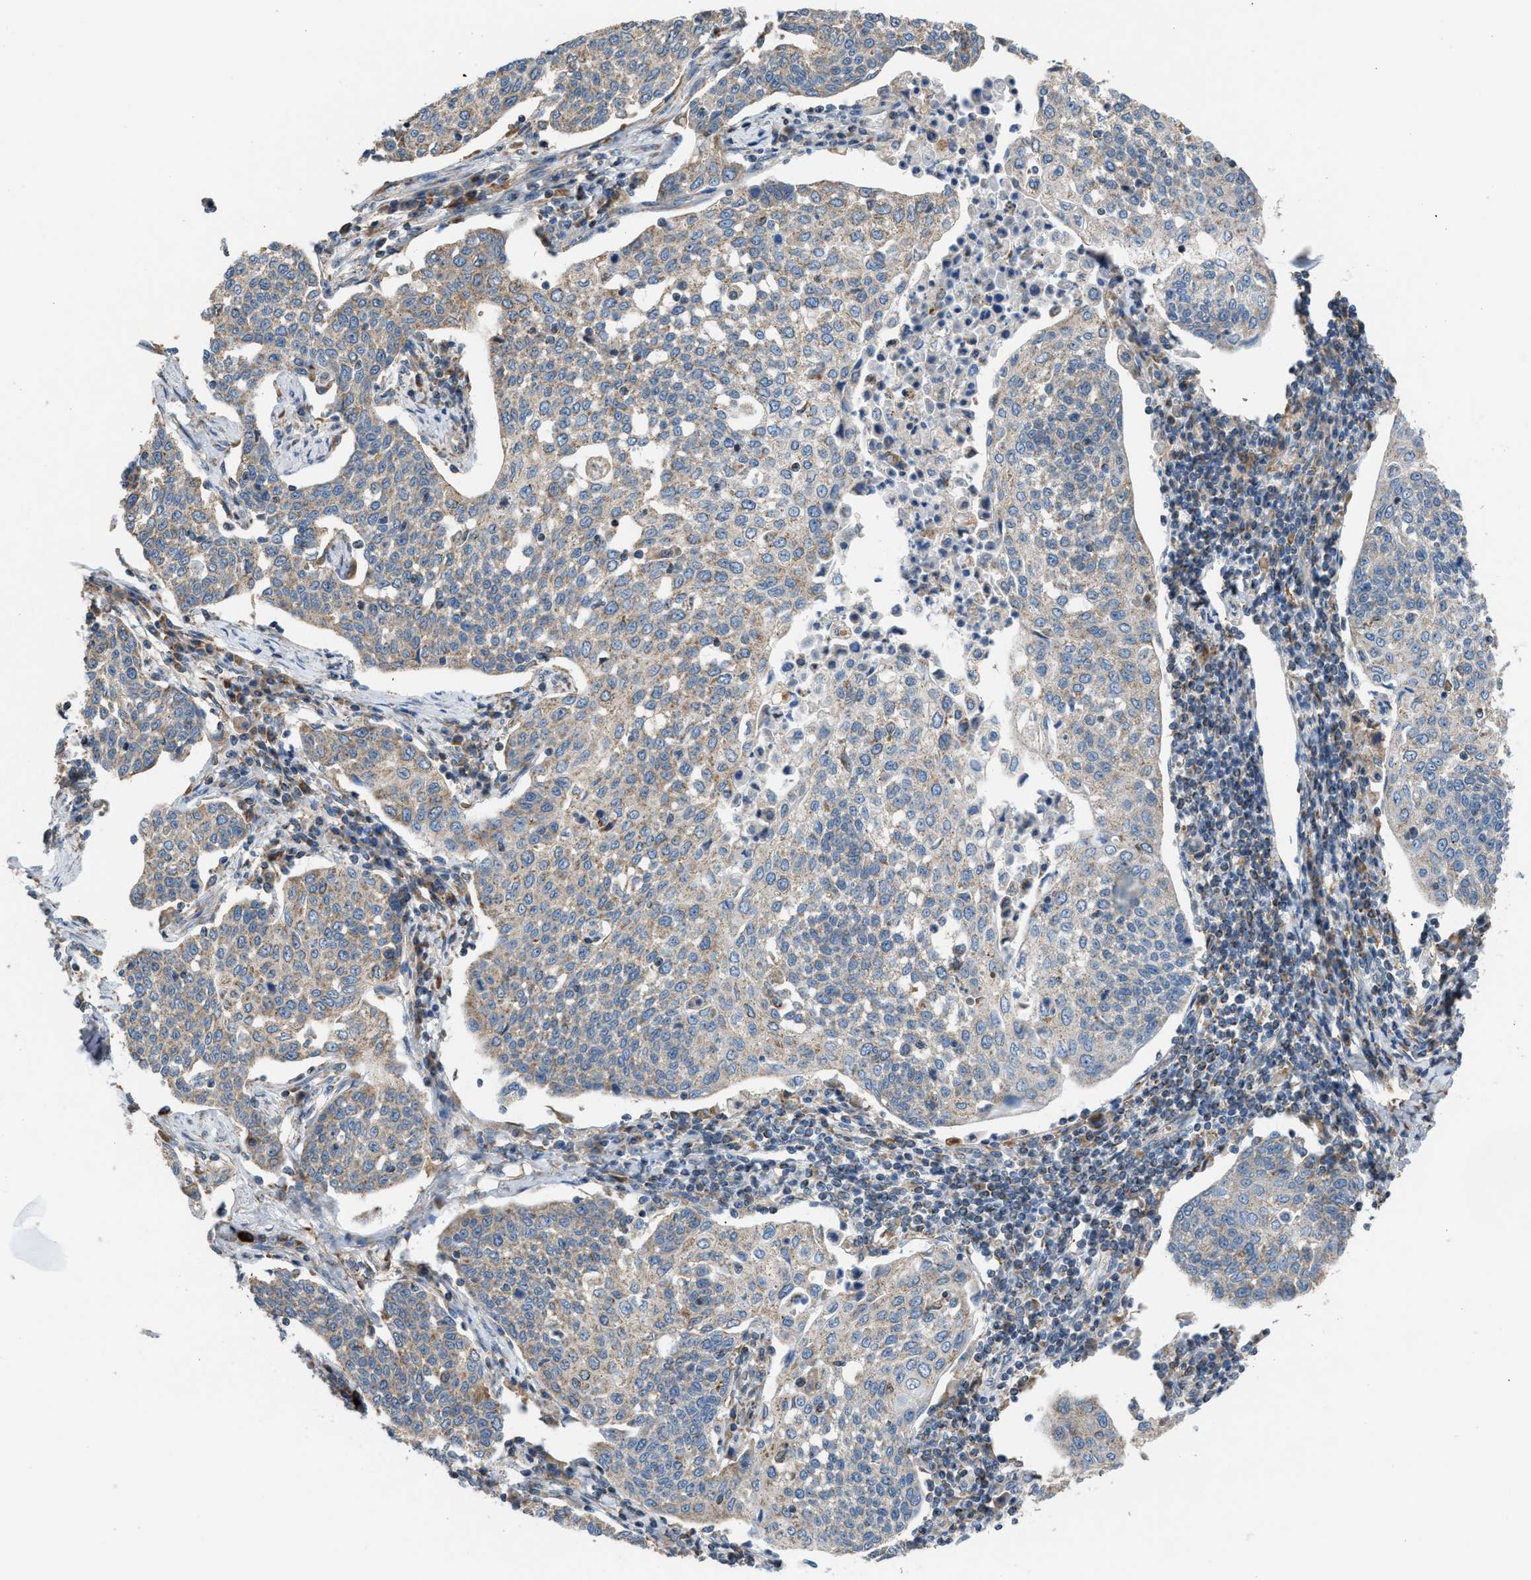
{"staining": {"intensity": "weak", "quantity": "<25%", "location": "cytoplasmic/membranous"}, "tissue": "cervical cancer", "cell_type": "Tumor cells", "image_type": "cancer", "snomed": [{"axis": "morphology", "description": "Squamous cell carcinoma, NOS"}, {"axis": "topography", "description": "Cervix"}], "caption": "Tumor cells are negative for brown protein staining in cervical squamous cell carcinoma.", "gene": "SLC10A3", "patient": {"sex": "female", "age": 34}}